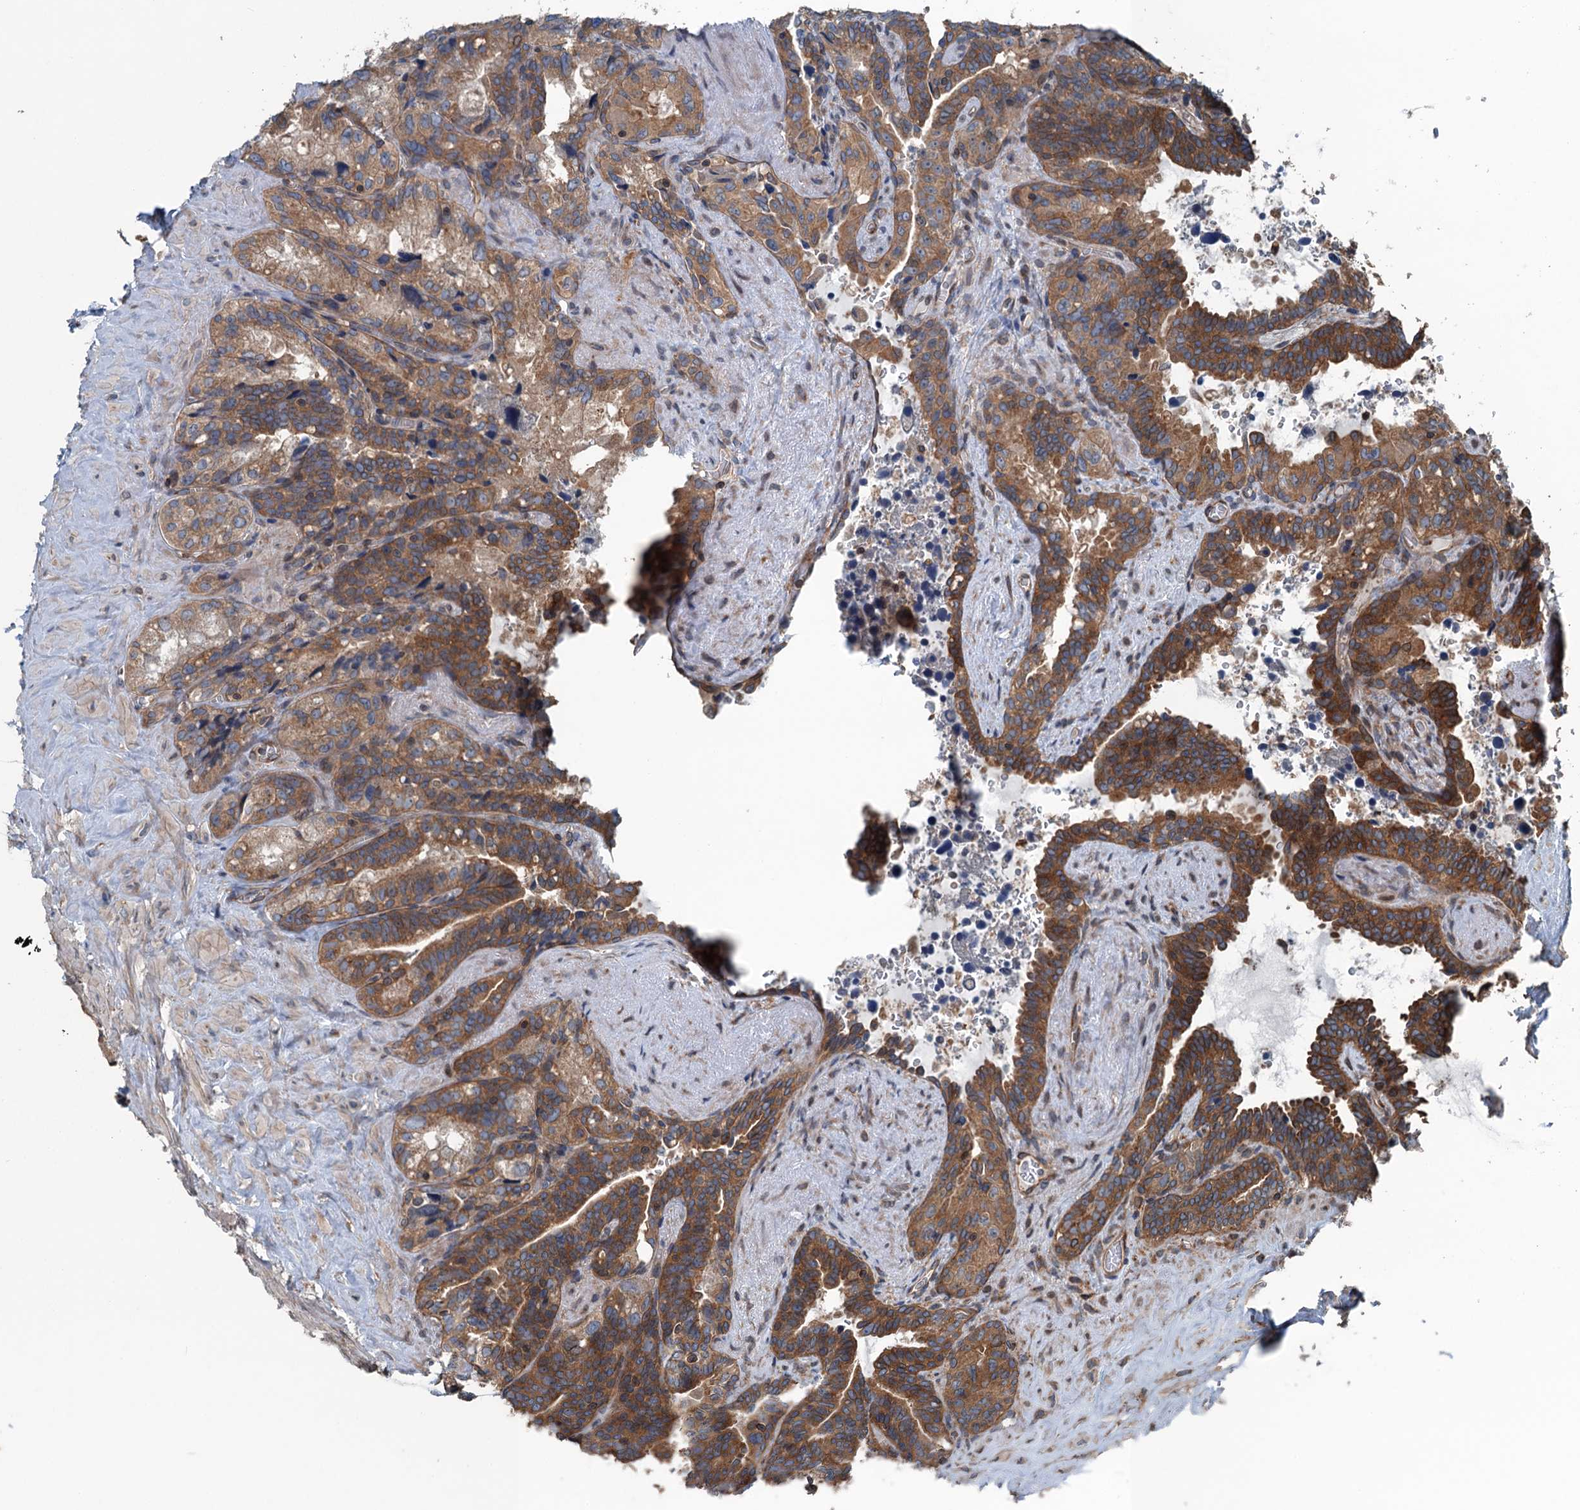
{"staining": {"intensity": "moderate", "quantity": ">75%", "location": "cytoplasmic/membranous"}, "tissue": "seminal vesicle", "cell_type": "Glandular cells", "image_type": "normal", "snomed": [{"axis": "morphology", "description": "Normal tissue, NOS"}, {"axis": "topography", "description": "Seminal veicle"}], "caption": "The histopathology image demonstrates a brown stain indicating the presence of a protein in the cytoplasmic/membranous of glandular cells in seminal vesicle. The protein of interest is stained brown, and the nuclei are stained in blue (DAB (3,3'-diaminobenzidine) IHC with brightfield microscopy, high magnification).", "gene": "TRAPPC8", "patient": {"sex": "male", "age": 68}}